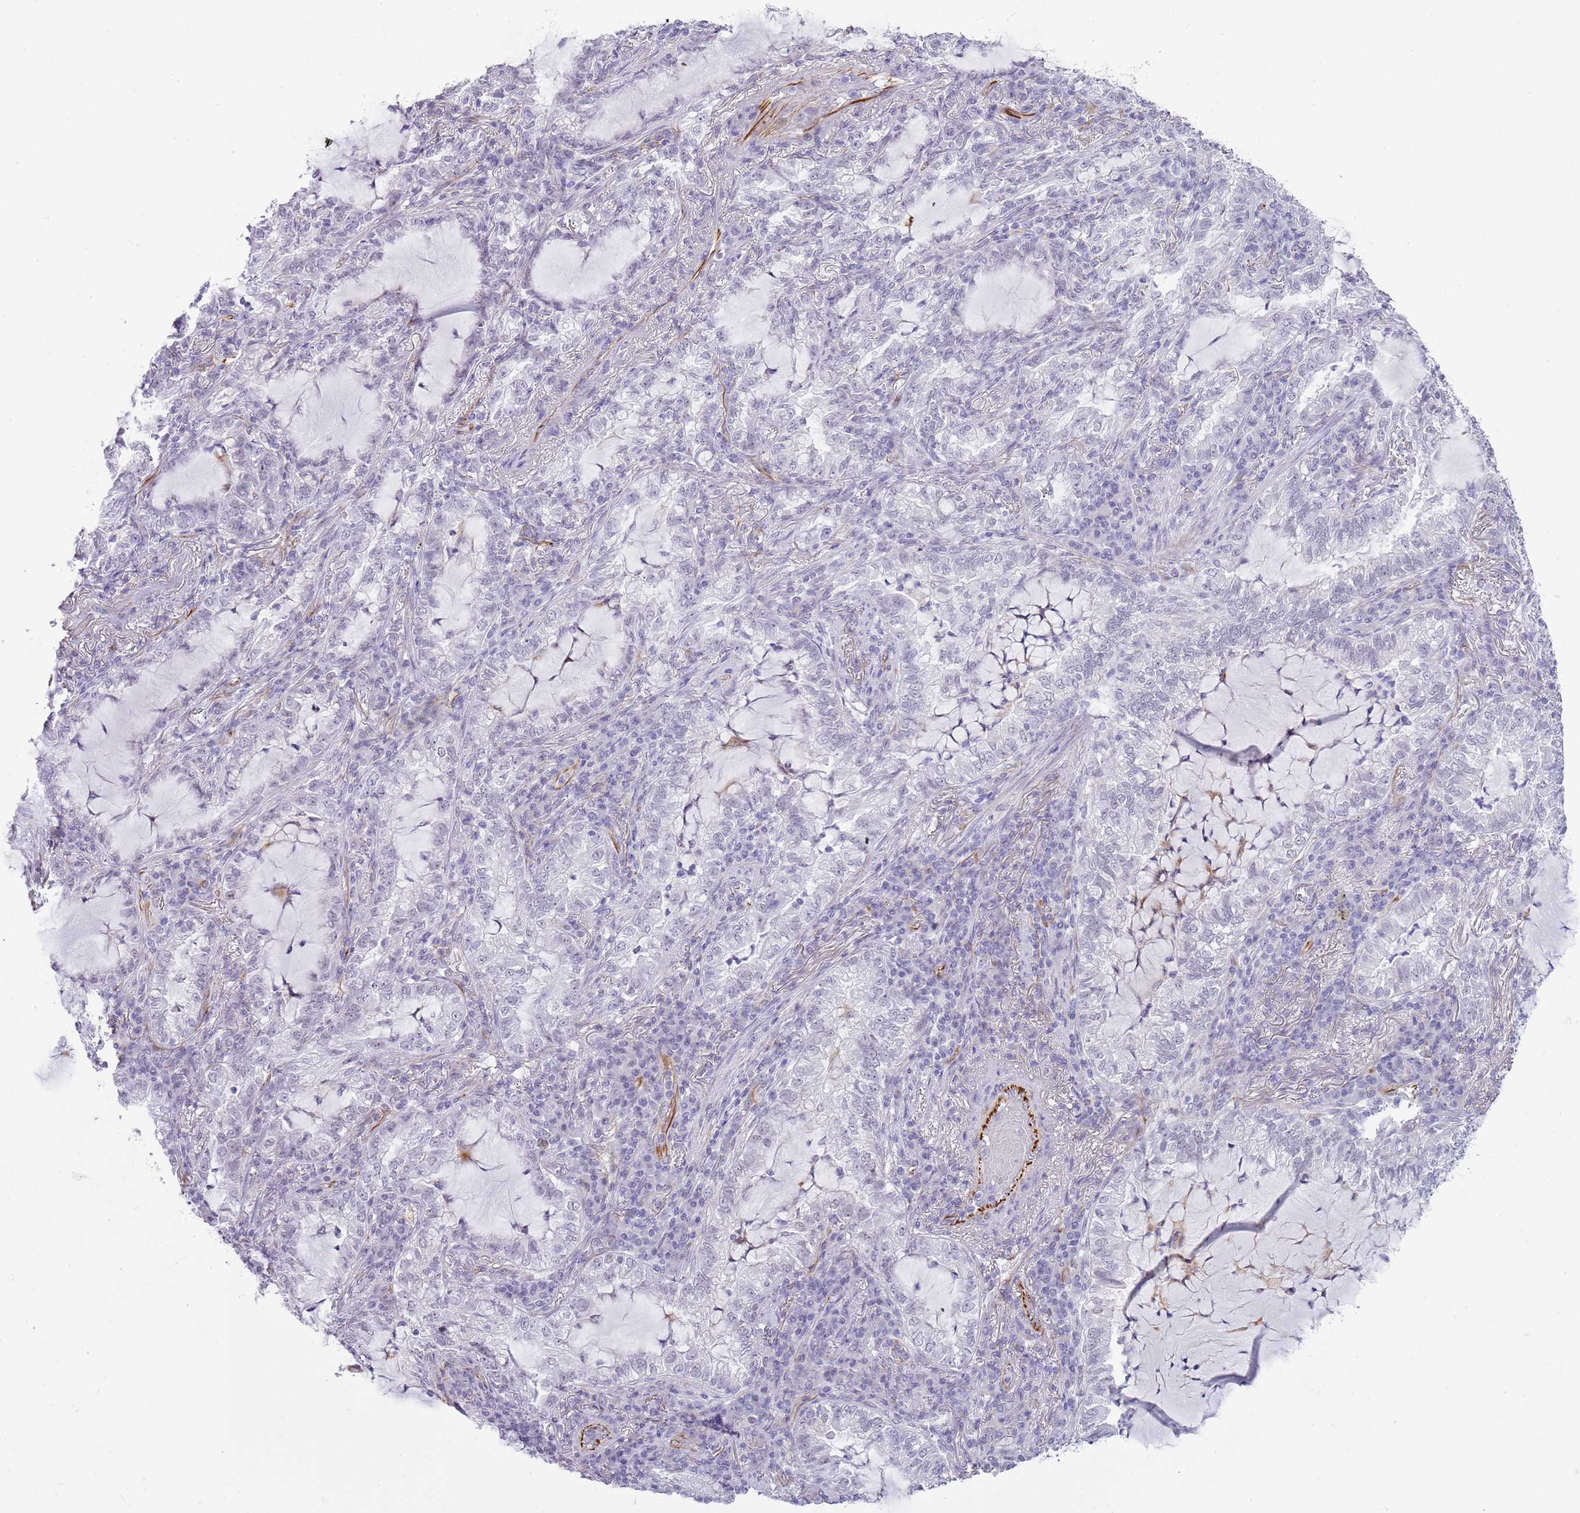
{"staining": {"intensity": "negative", "quantity": "none", "location": "none"}, "tissue": "lung cancer", "cell_type": "Tumor cells", "image_type": "cancer", "snomed": [{"axis": "morphology", "description": "Adenocarcinoma, NOS"}, {"axis": "topography", "description": "Lung"}], "caption": "DAB immunohistochemical staining of human lung cancer reveals no significant staining in tumor cells. (DAB (3,3'-diaminobenzidine) immunohistochemistry, high magnification).", "gene": "NBPF3", "patient": {"sex": "female", "age": 73}}